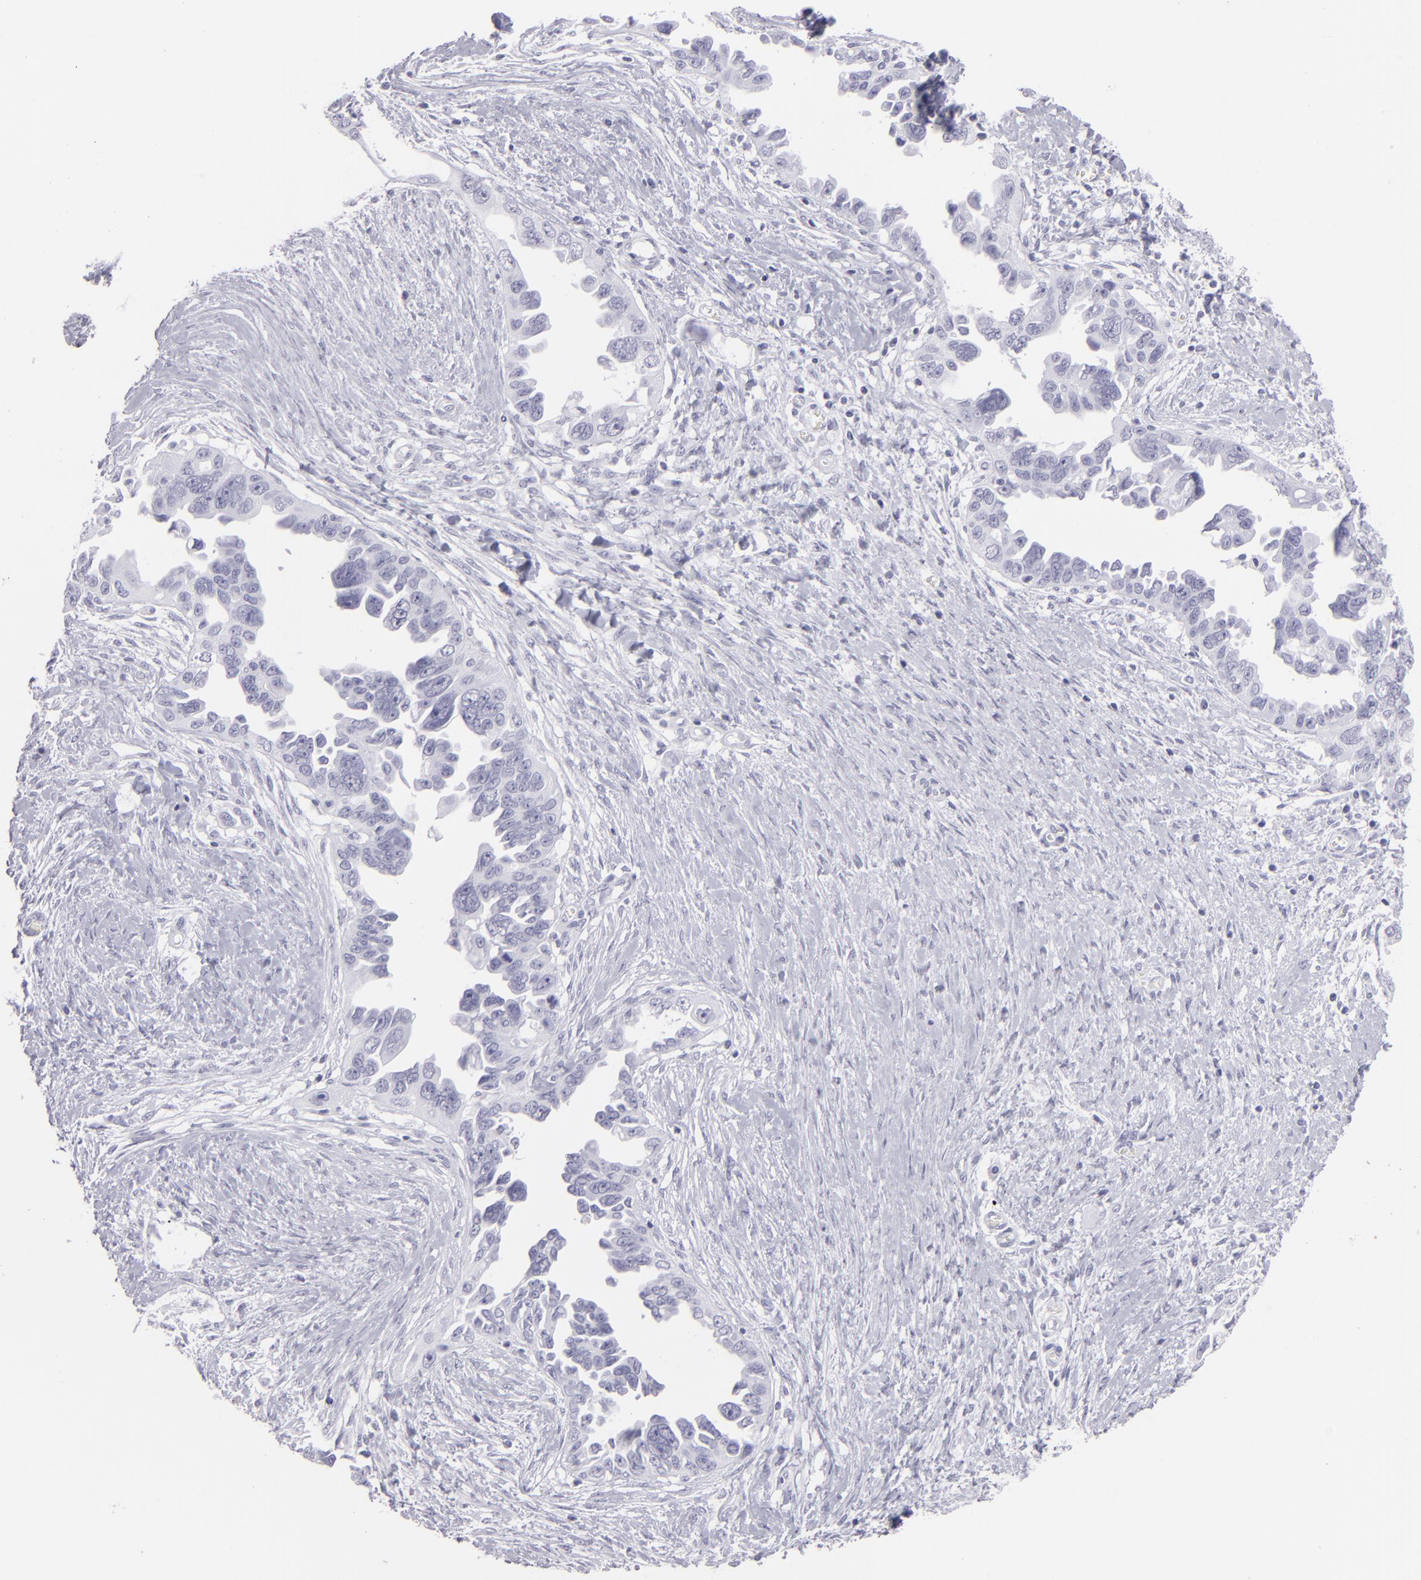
{"staining": {"intensity": "negative", "quantity": "none", "location": "none"}, "tissue": "ovarian cancer", "cell_type": "Tumor cells", "image_type": "cancer", "snomed": [{"axis": "morphology", "description": "Cystadenocarcinoma, serous, NOS"}, {"axis": "topography", "description": "Ovary"}], "caption": "Micrograph shows no significant protein positivity in tumor cells of serous cystadenocarcinoma (ovarian). The staining was performed using DAB (3,3'-diaminobenzidine) to visualize the protein expression in brown, while the nuclei were stained in blue with hematoxylin (Magnification: 20x).", "gene": "FLG", "patient": {"sex": "female", "age": 63}}